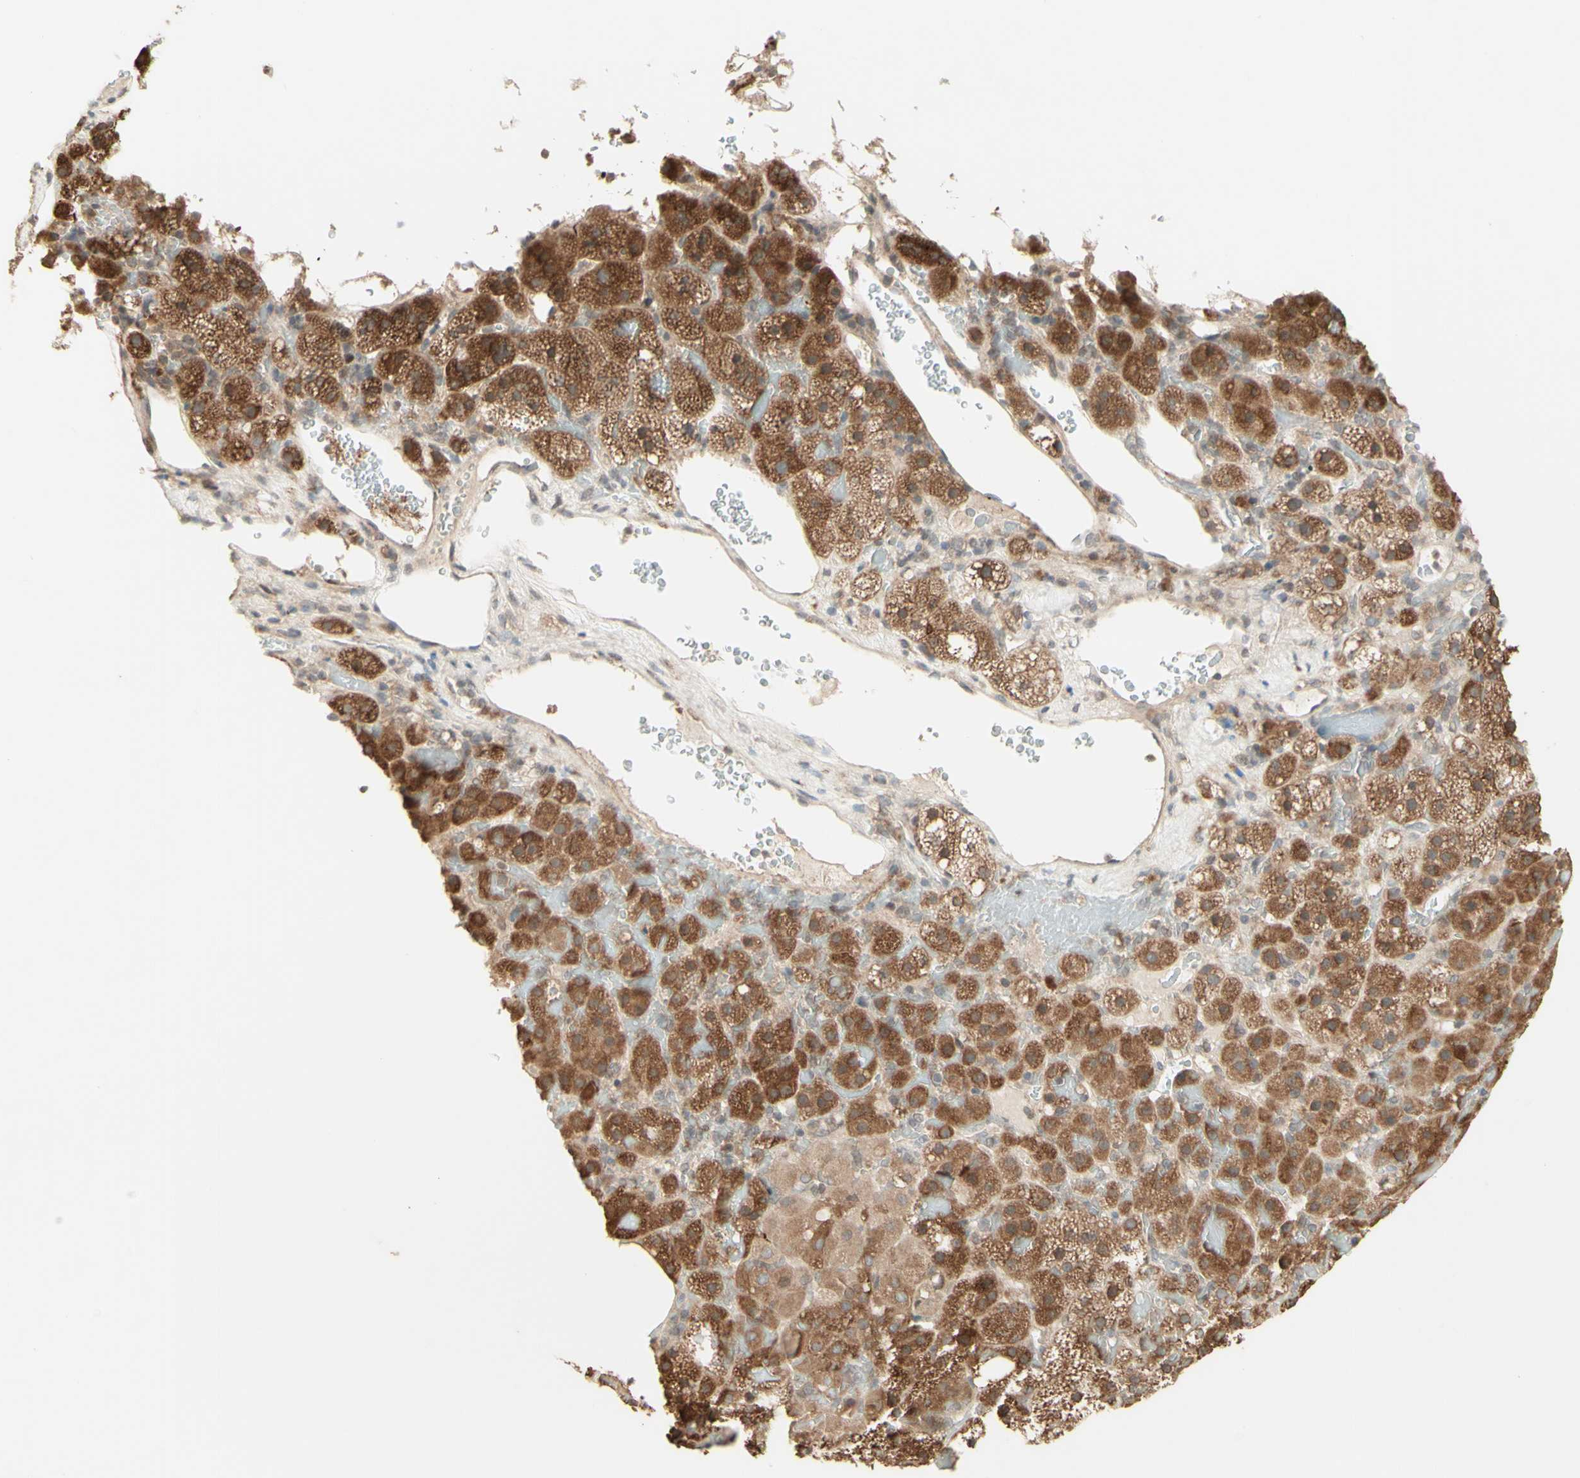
{"staining": {"intensity": "moderate", "quantity": "25%-75%", "location": "cytoplasmic/membranous"}, "tissue": "adrenal gland", "cell_type": "Glandular cells", "image_type": "normal", "snomed": [{"axis": "morphology", "description": "Normal tissue, NOS"}, {"axis": "topography", "description": "Adrenal gland"}], "caption": "Protein analysis of benign adrenal gland displays moderate cytoplasmic/membranous staining in approximately 25%-75% of glandular cells.", "gene": "ZW10", "patient": {"sex": "female", "age": 59}}